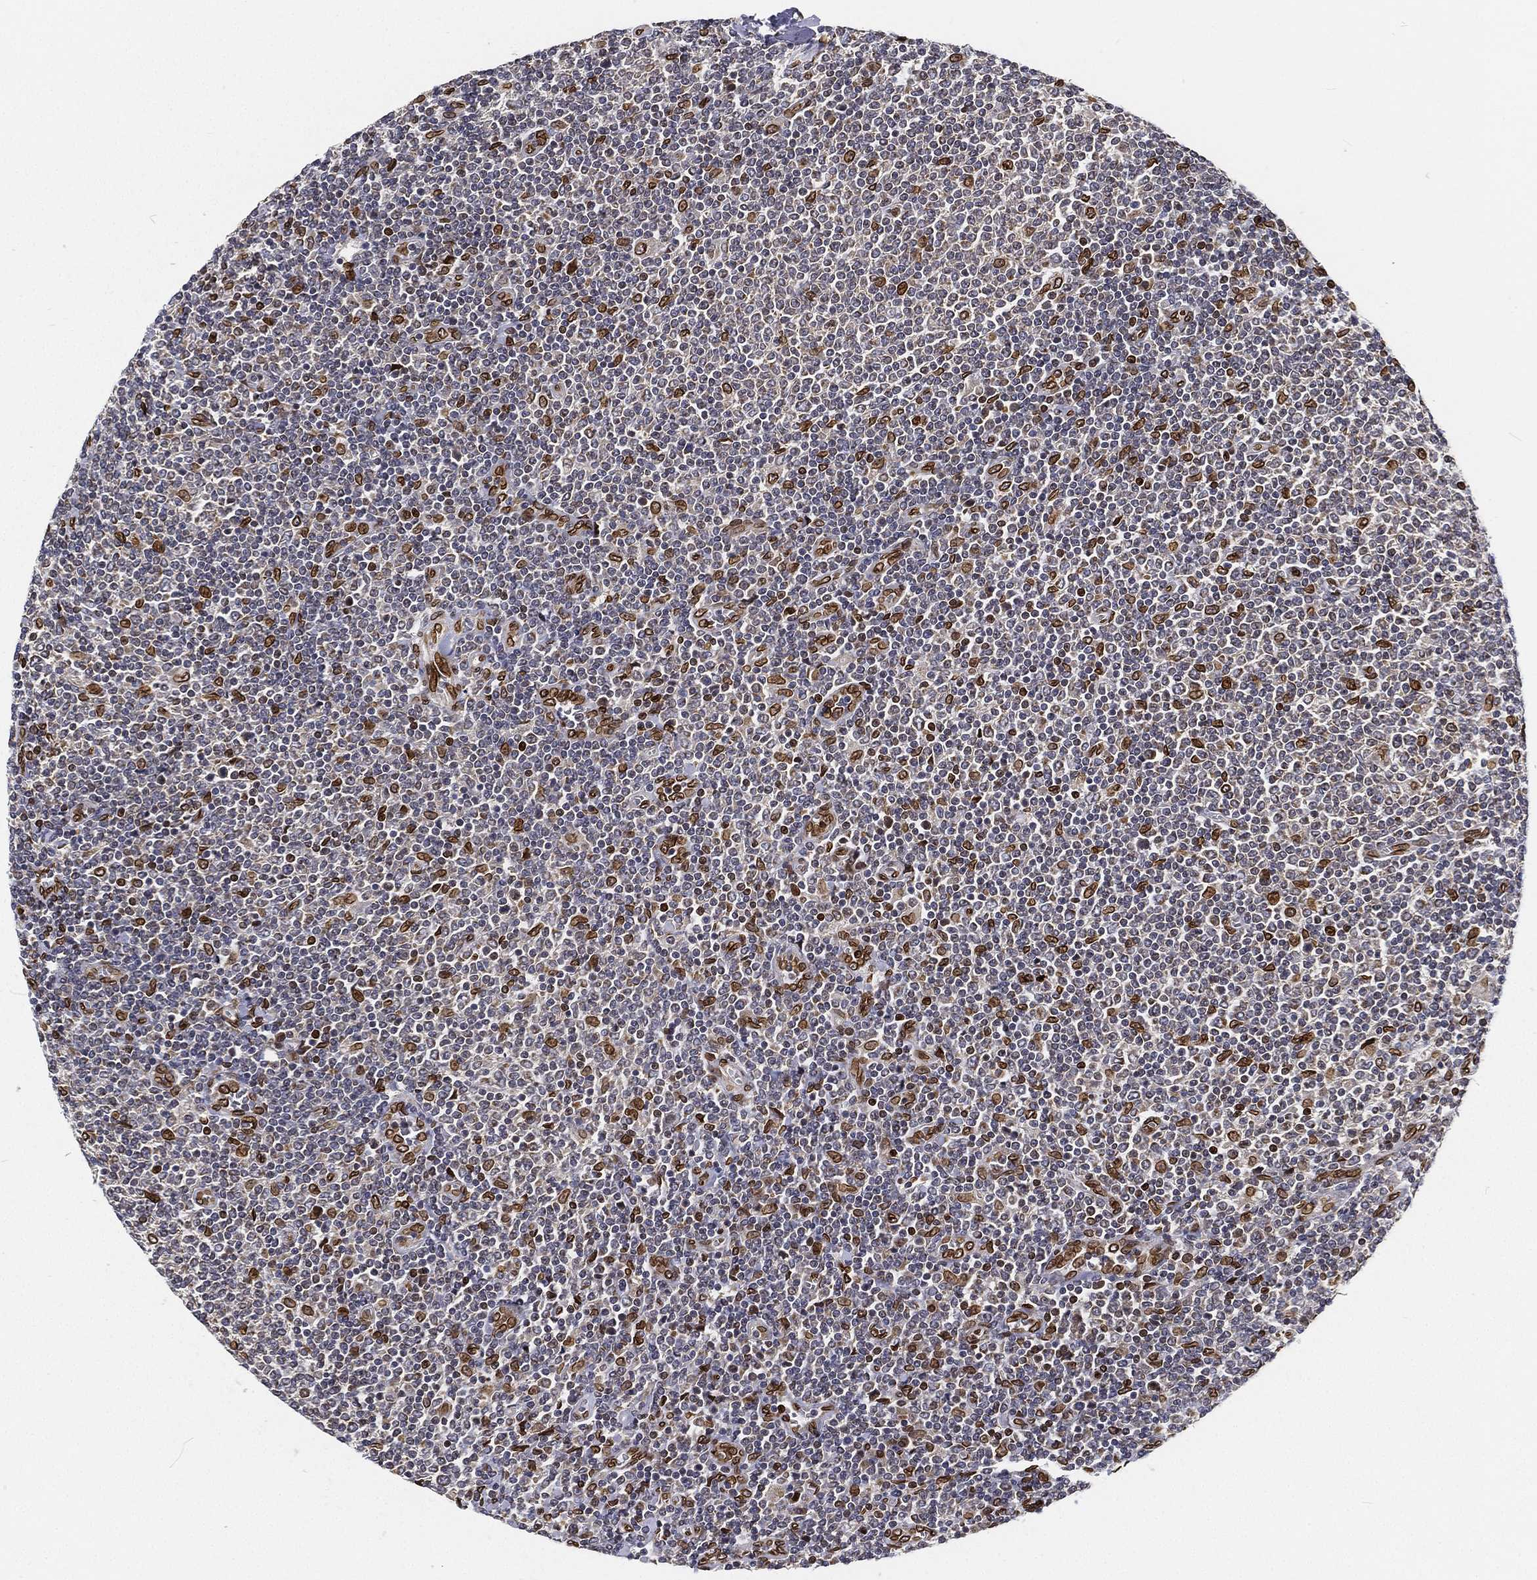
{"staining": {"intensity": "strong", "quantity": "<25%", "location": "cytoplasmic/membranous,nuclear"}, "tissue": "lymphoma", "cell_type": "Tumor cells", "image_type": "cancer", "snomed": [{"axis": "morphology", "description": "Malignant lymphoma, non-Hodgkin's type, Low grade"}, {"axis": "topography", "description": "Lymph node"}], "caption": "Human lymphoma stained with a brown dye displays strong cytoplasmic/membranous and nuclear positive staining in about <25% of tumor cells.", "gene": "PALB2", "patient": {"sex": "male", "age": 52}}